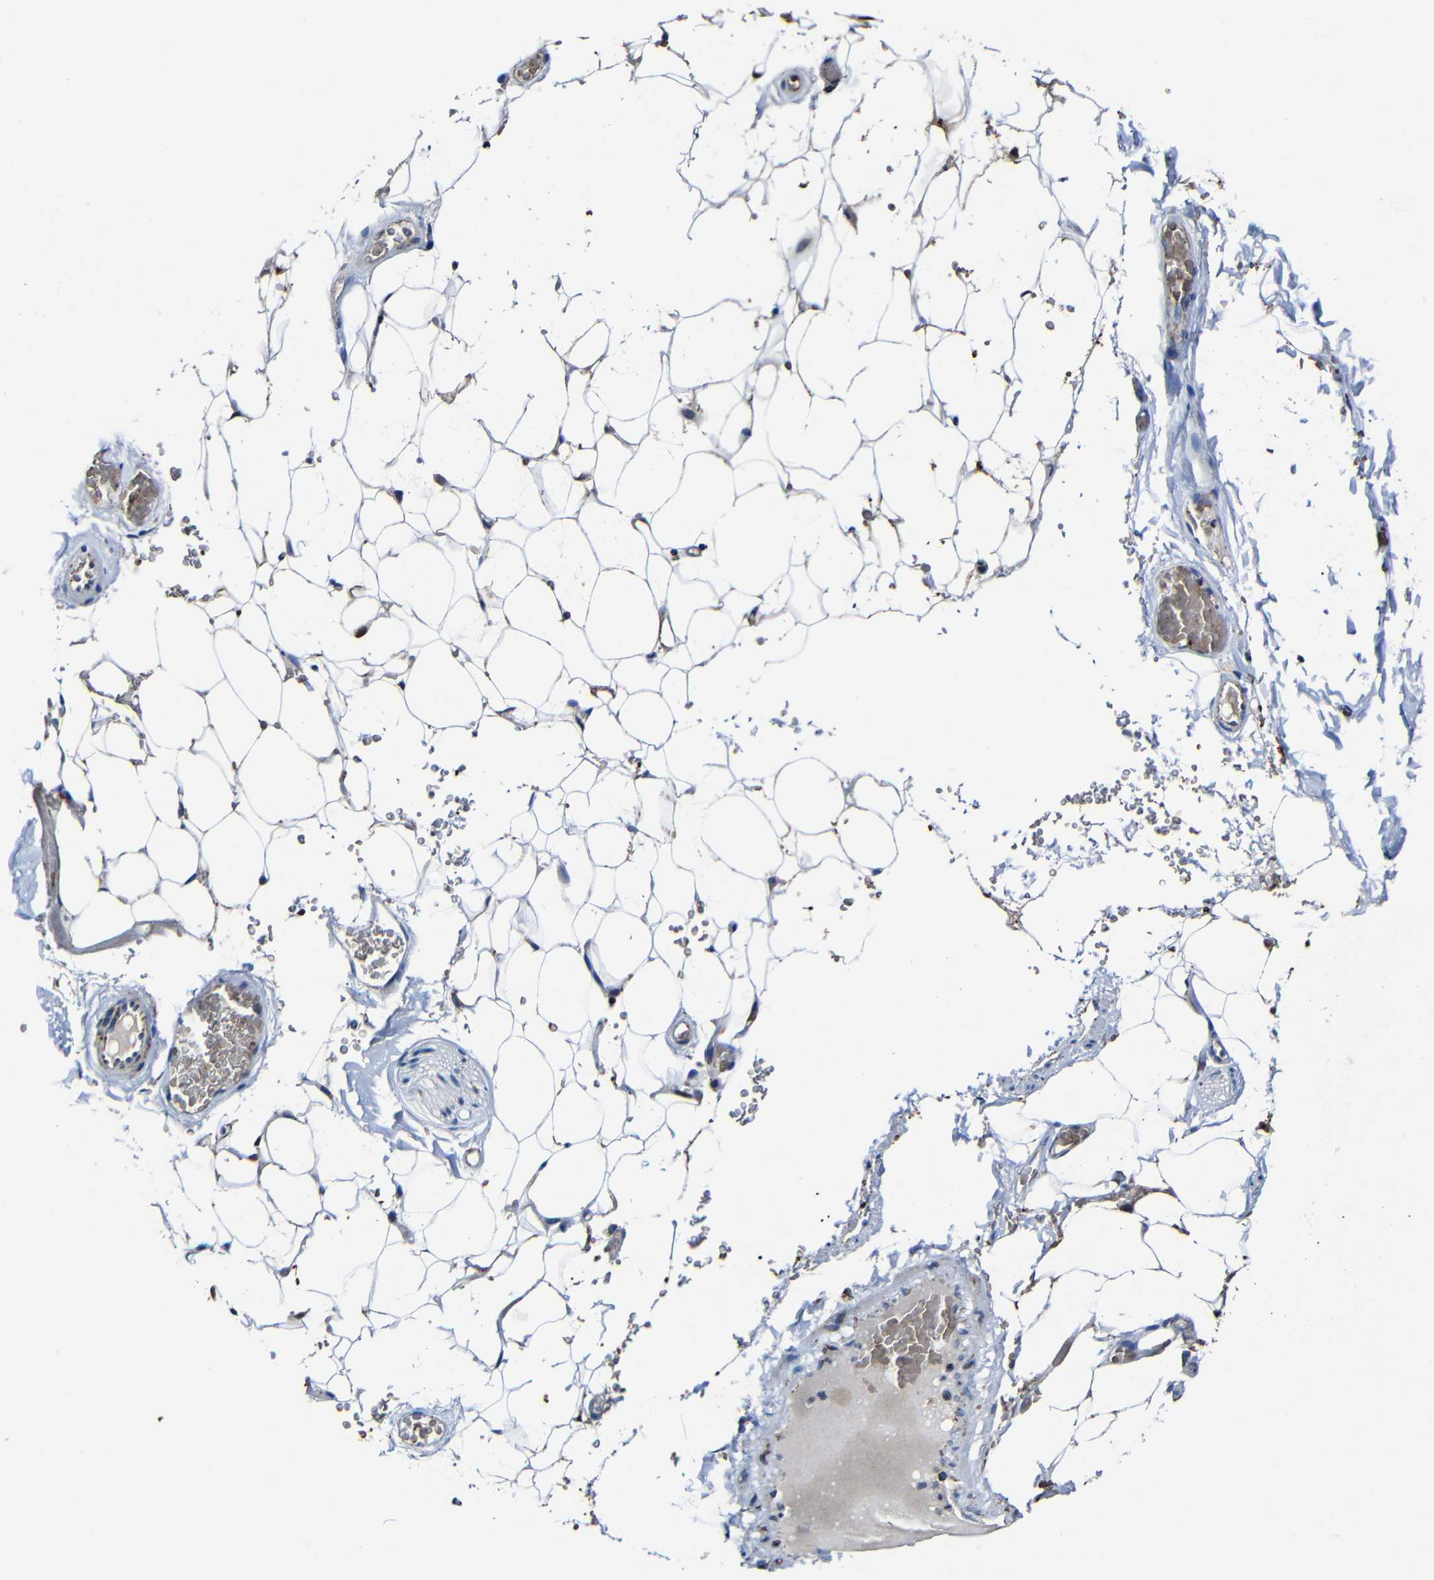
{"staining": {"intensity": "moderate", "quantity": "<25%", "location": "cytoplasmic/membranous"}, "tissue": "adipose tissue", "cell_type": "Adipocytes", "image_type": "normal", "snomed": [{"axis": "morphology", "description": "Normal tissue, NOS"}, {"axis": "topography", "description": "Peripheral nerve tissue"}], "caption": "Adipocytes display low levels of moderate cytoplasmic/membranous staining in about <25% of cells in benign adipose tissue.", "gene": "CA5B", "patient": {"sex": "male", "age": 70}}